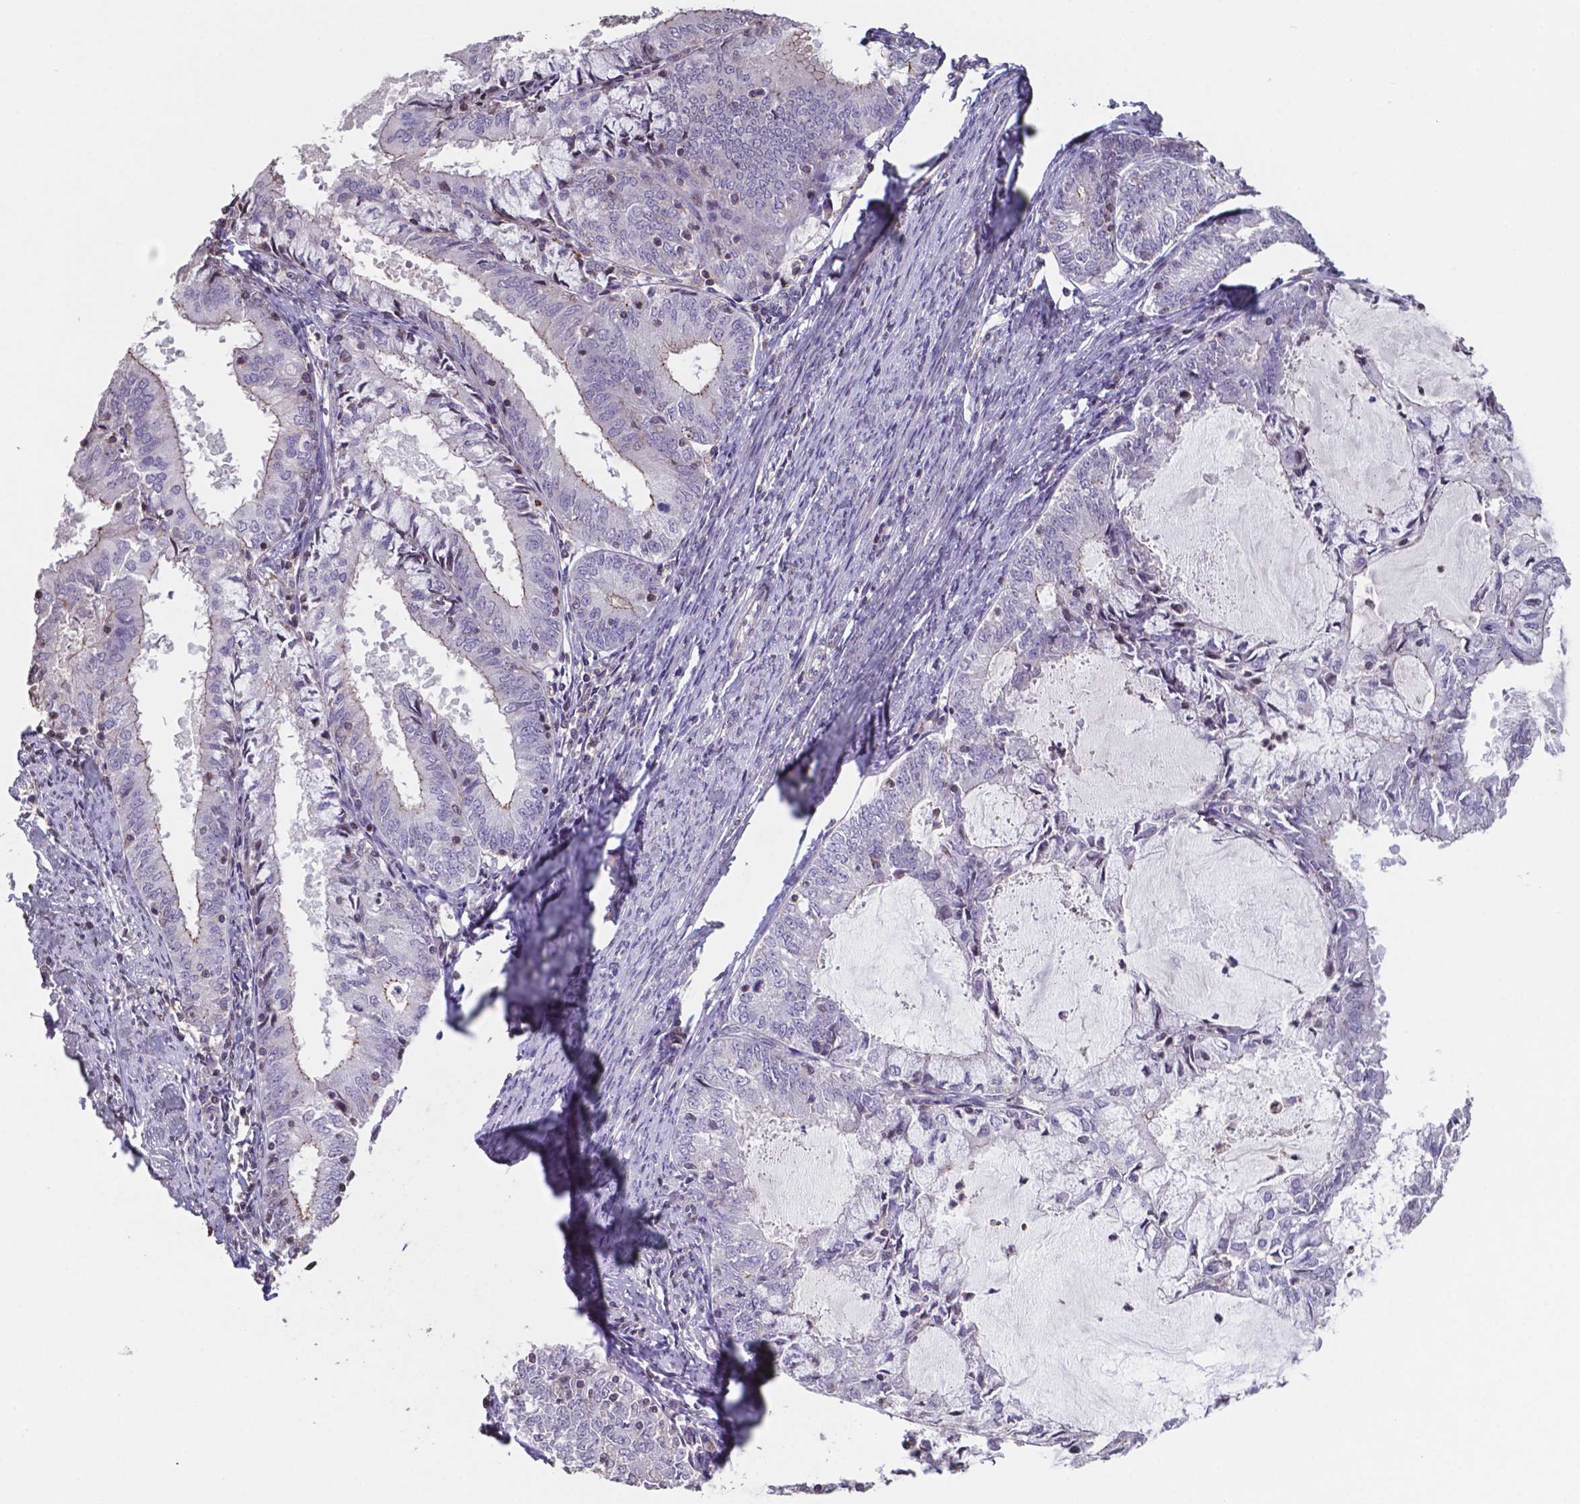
{"staining": {"intensity": "weak", "quantity": "<25%", "location": "cytoplasmic/membranous"}, "tissue": "endometrial cancer", "cell_type": "Tumor cells", "image_type": "cancer", "snomed": [{"axis": "morphology", "description": "Adenocarcinoma, NOS"}, {"axis": "topography", "description": "Endometrium"}], "caption": "An IHC photomicrograph of endometrial cancer is shown. There is no staining in tumor cells of endometrial cancer. (DAB (3,3'-diaminobenzidine) immunohistochemistry with hematoxylin counter stain).", "gene": "MLC1", "patient": {"sex": "female", "age": 57}}